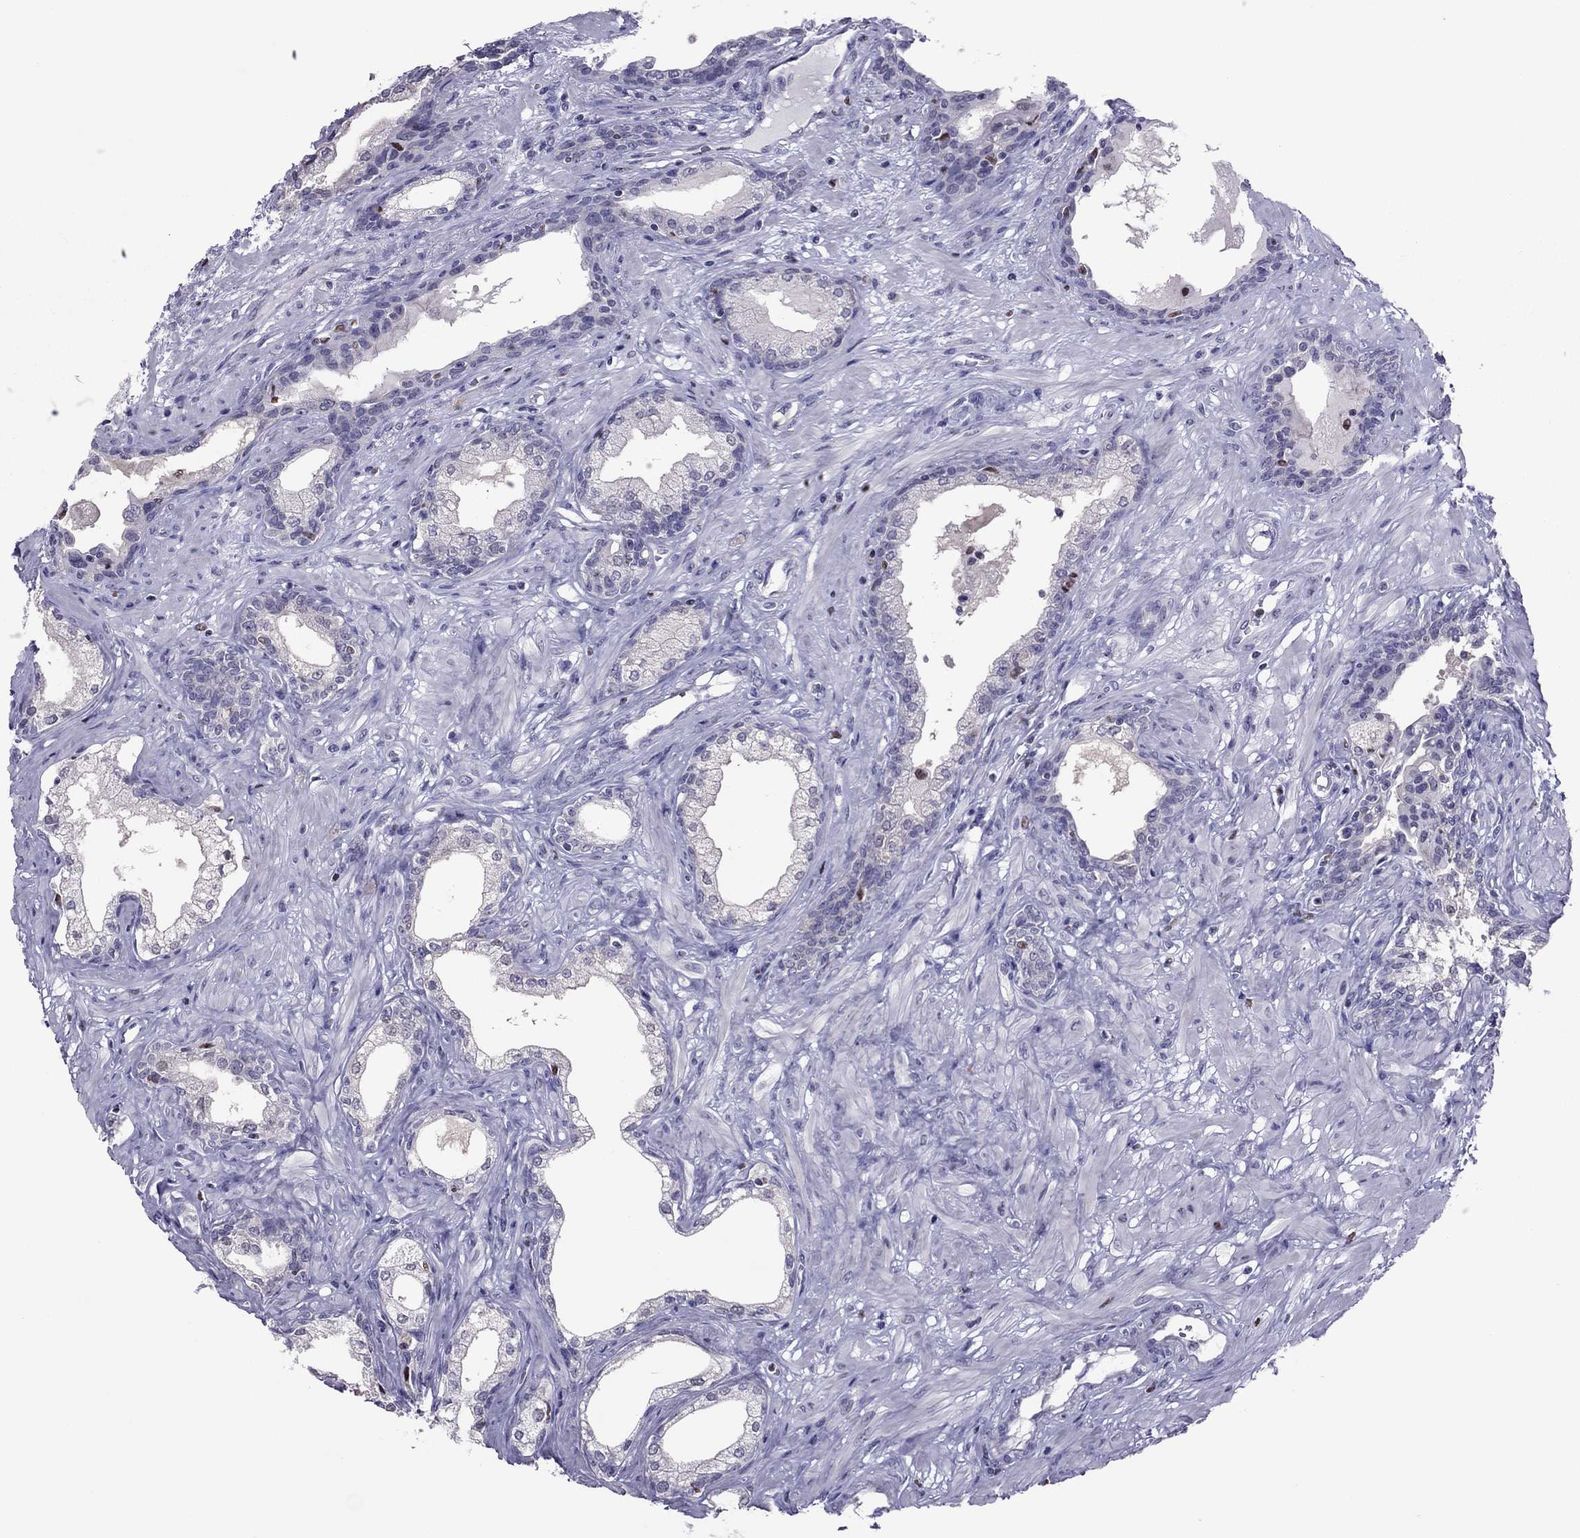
{"staining": {"intensity": "negative", "quantity": "none", "location": "none"}, "tissue": "prostate", "cell_type": "Glandular cells", "image_type": "normal", "snomed": [{"axis": "morphology", "description": "Normal tissue, NOS"}, {"axis": "topography", "description": "Prostate"}], "caption": "DAB immunohistochemical staining of unremarkable human prostate exhibits no significant expression in glandular cells.", "gene": "SPINT3", "patient": {"sex": "male", "age": 63}}